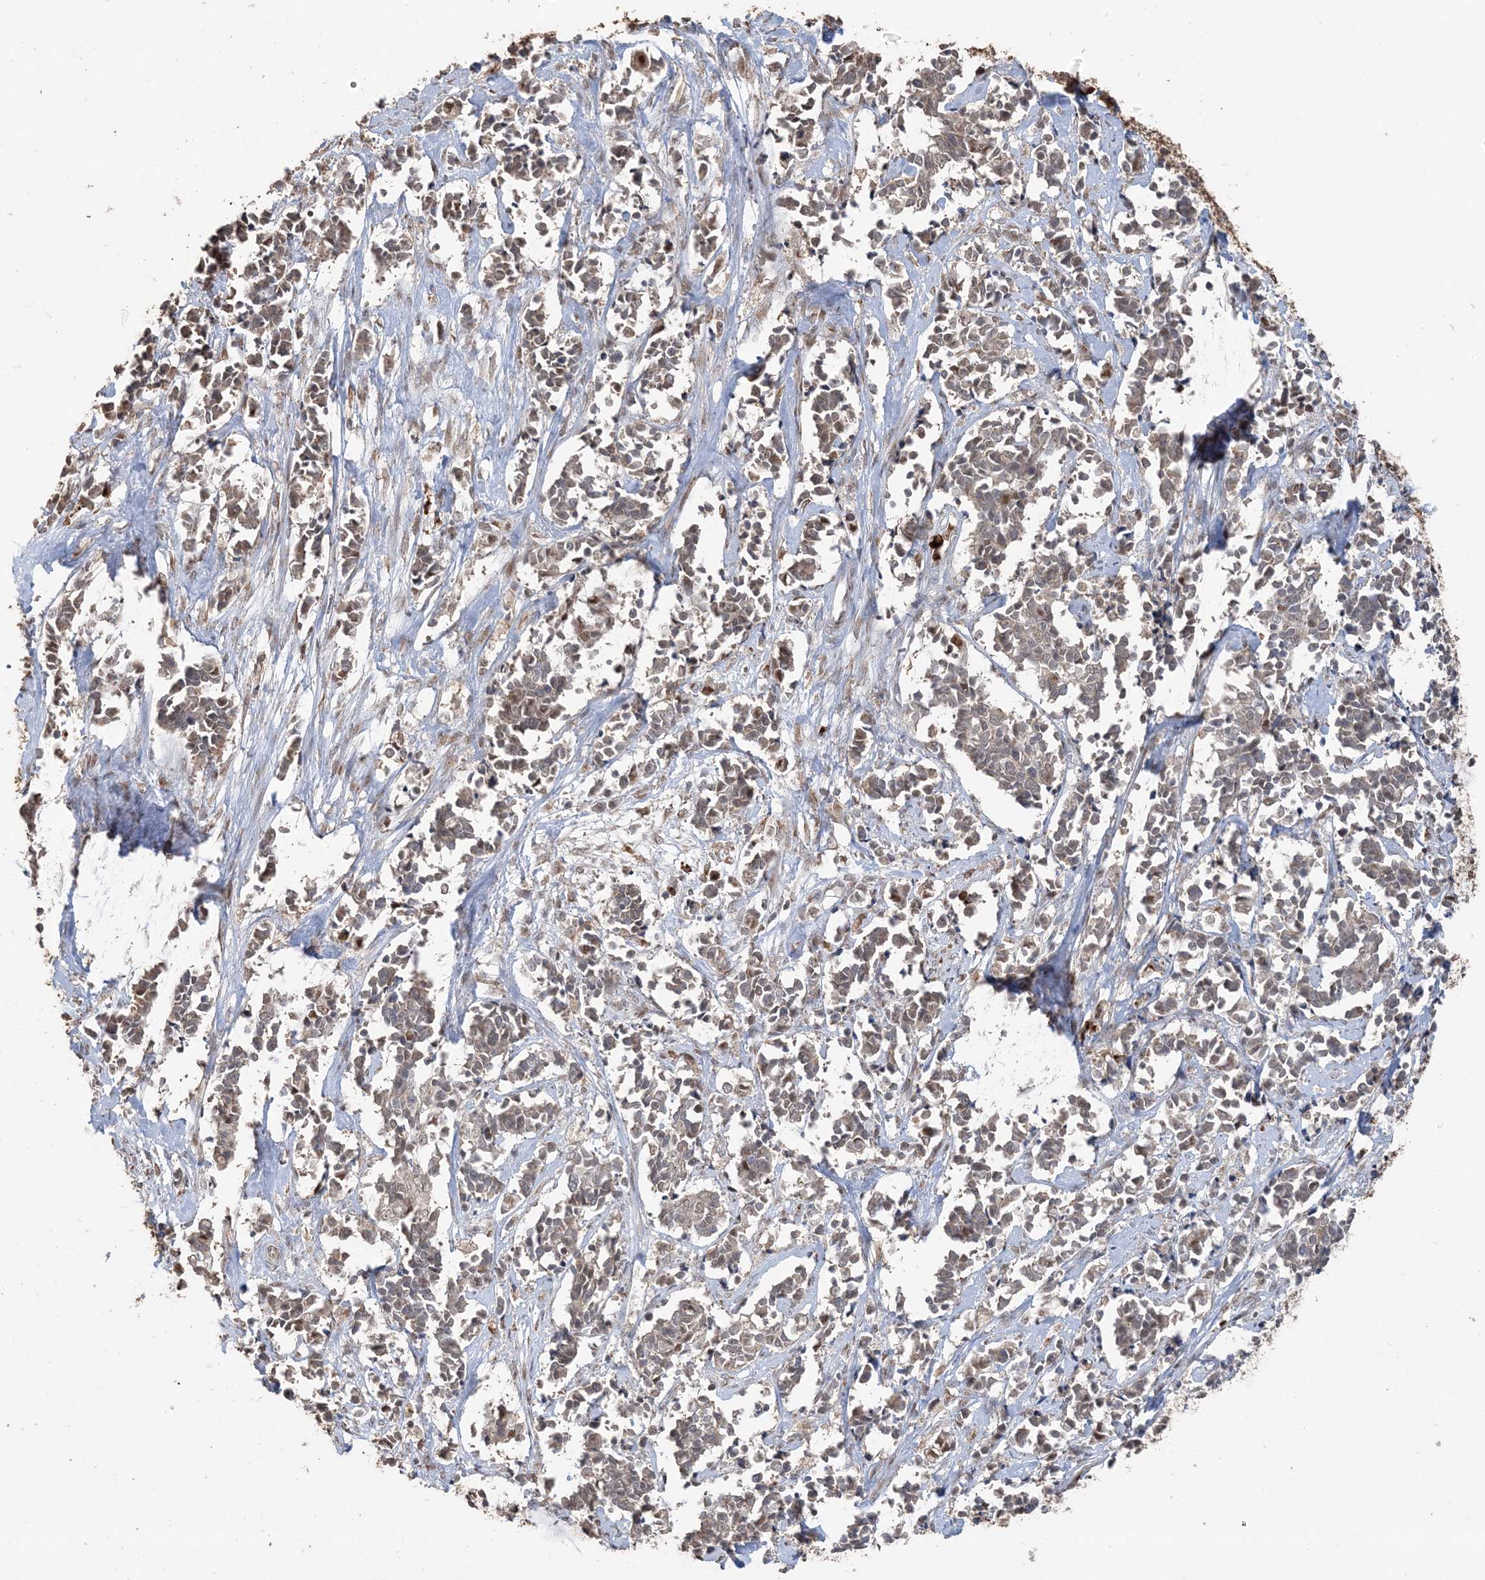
{"staining": {"intensity": "weak", "quantity": "25%-75%", "location": "cytoplasmic/membranous"}, "tissue": "cervical cancer", "cell_type": "Tumor cells", "image_type": "cancer", "snomed": [{"axis": "morphology", "description": "Squamous cell carcinoma, NOS"}, {"axis": "topography", "description": "Cervix"}], "caption": "Human cervical cancer stained with a brown dye exhibits weak cytoplasmic/membranous positive staining in about 25%-75% of tumor cells.", "gene": "RER1", "patient": {"sex": "female", "age": 35}}